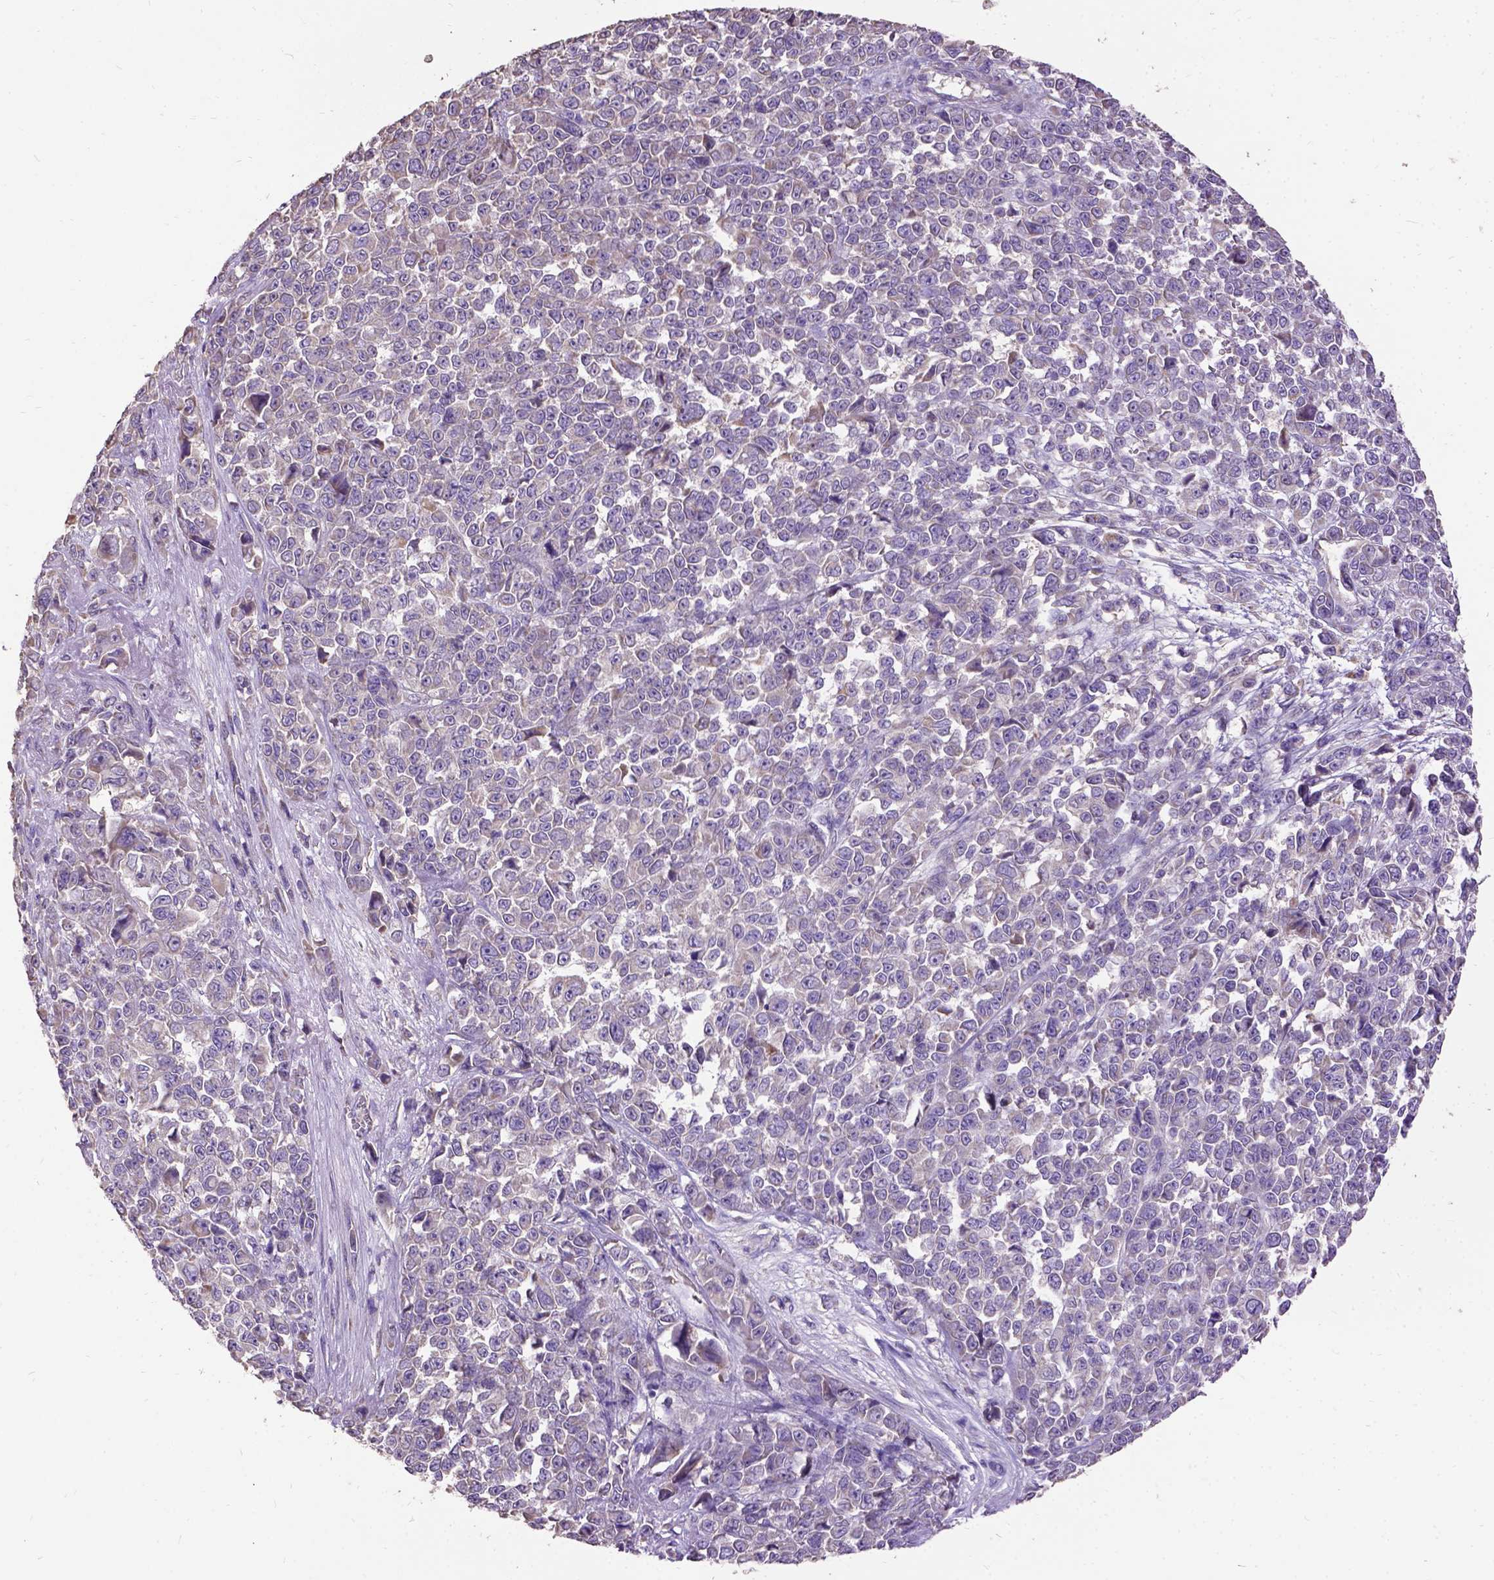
{"staining": {"intensity": "weak", "quantity": "25%-75%", "location": "cytoplasmic/membranous"}, "tissue": "melanoma", "cell_type": "Tumor cells", "image_type": "cancer", "snomed": [{"axis": "morphology", "description": "Malignant melanoma, NOS"}, {"axis": "topography", "description": "Skin"}], "caption": "A photomicrograph of malignant melanoma stained for a protein displays weak cytoplasmic/membranous brown staining in tumor cells. The staining is performed using DAB brown chromogen to label protein expression. The nuclei are counter-stained blue using hematoxylin.", "gene": "DQX1", "patient": {"sex": "female", "age": 95}}